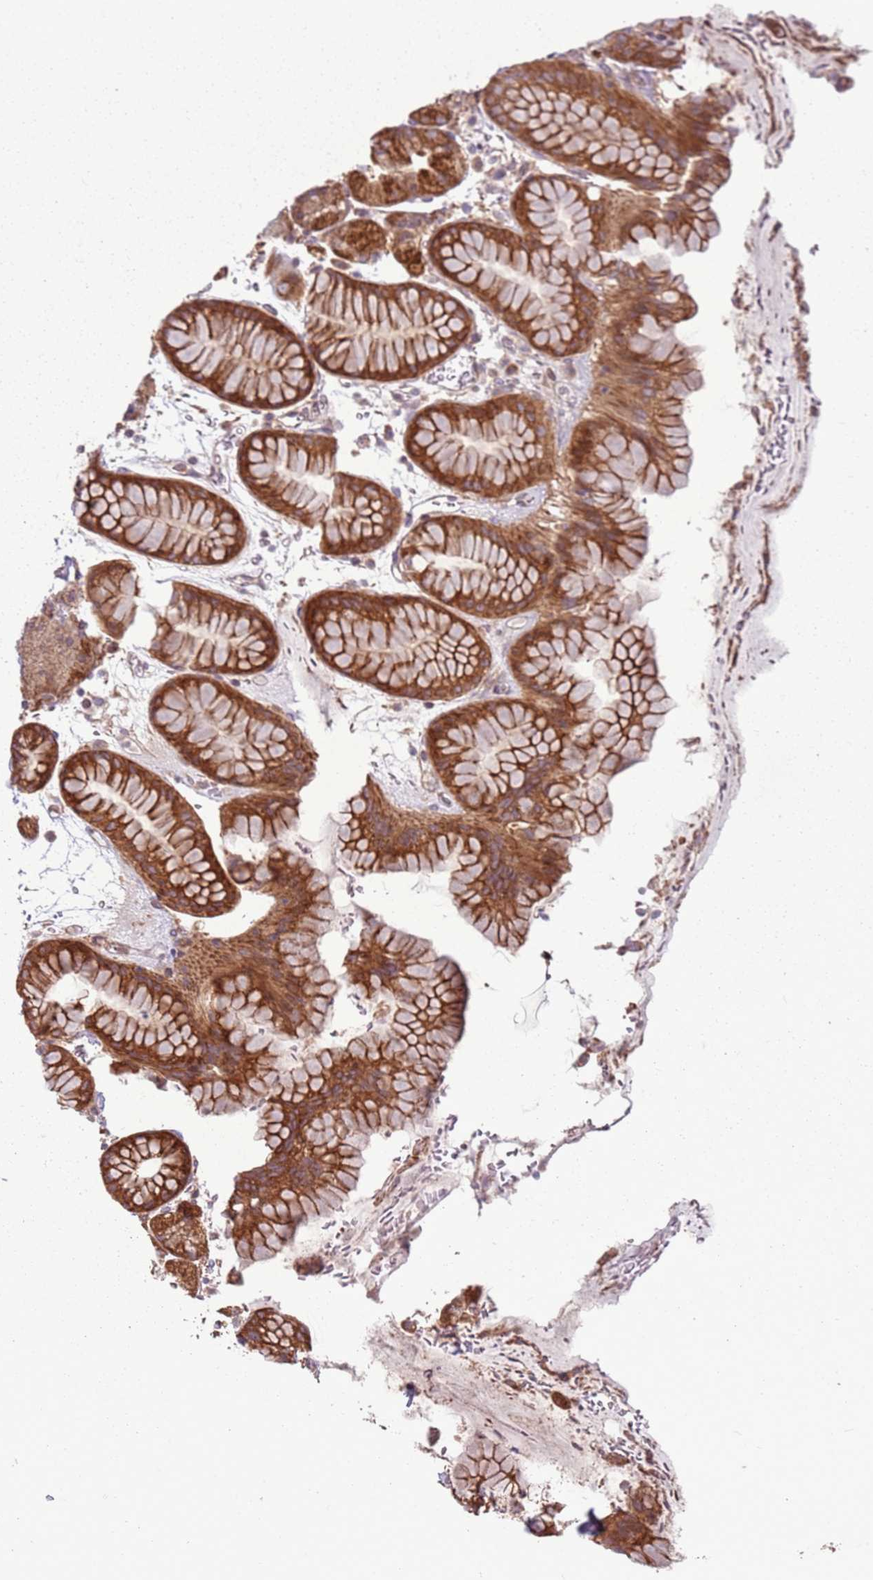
{"staining": {"intensity": "strong", "quantity": ">75%", "location": "cytoplasmic/membranous"}, "tissue": "stomach", "cell_type": "Glandular cells", "image_type": "normal", "snomed": [{"axis": "morphology", "description": "Normal tissue, NOS"}, {"axis": "topography", "description": "Stomach, upper"}, {"axis": "topography", "description": "Stomach, lower"}], "caption": "High-power microscopy captured an IHC image of unremarkable stomach, revealing strong cytoplasmic/membranous positivity in about >75% of glandular cells.", "gene": "RPL21", "patient": {"sex": "male", "age": 67}}